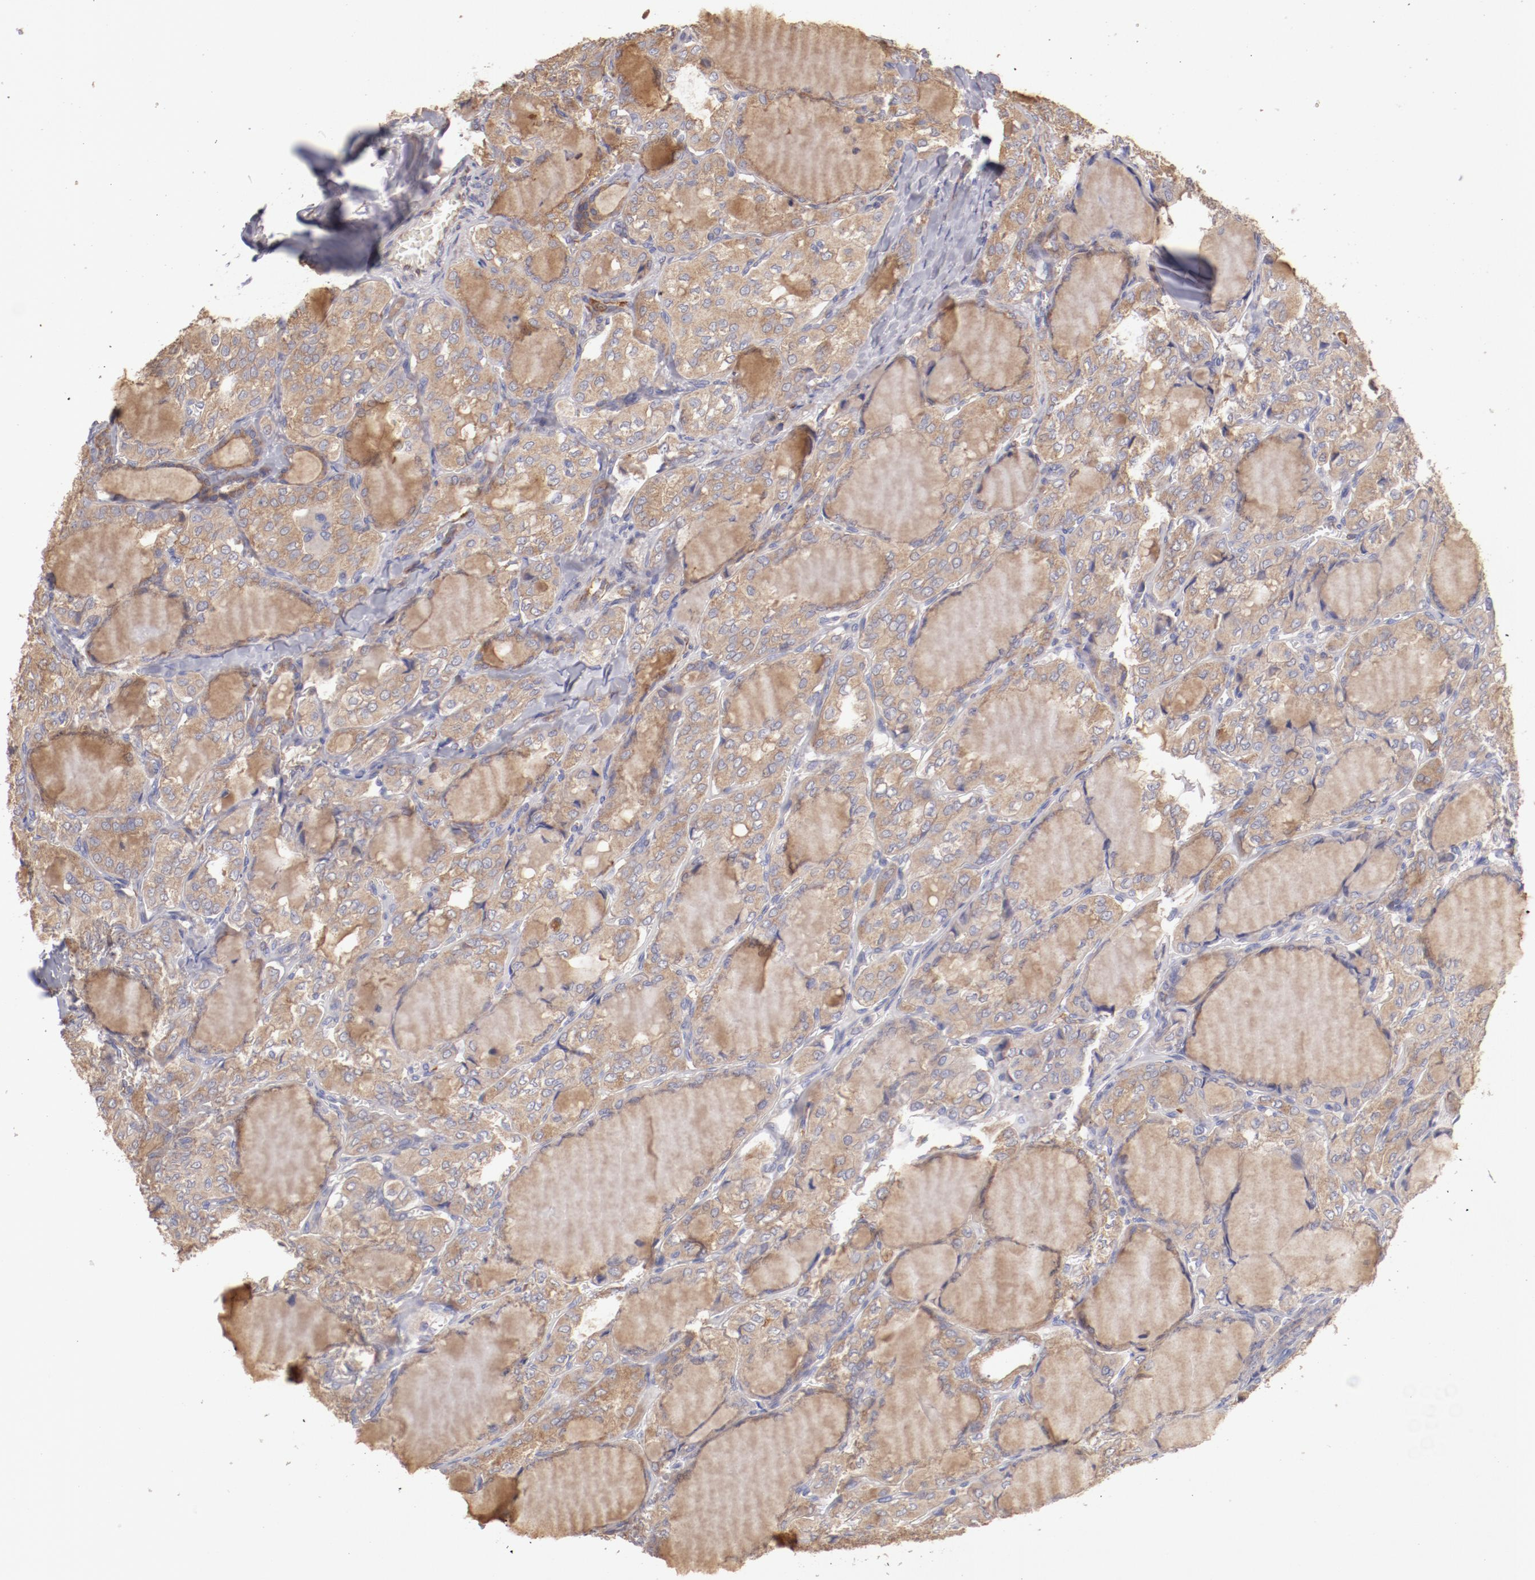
{"staining": {"intensity": "moderate", "quantity": ">75%", "location": "cytoplasmic/membranous"}, "tissue": "thyroid cancer", "cell_type": "Tumor cells", "image_type": "cancer", "snomed": [{"axis": "morphology", "description": "Papillary adenocarcinoma, NOS"}, {"axis": "topography", "description": "Thyroid gland"}], "caption": "An image of papillary adenocarcinoma (thyroid) stained for a protein displays moderate cytoplasmic/membranous brown staining in tumor cells.", "gene": "ENTPD5", "patient": {"sex": "male", "age": 20}}